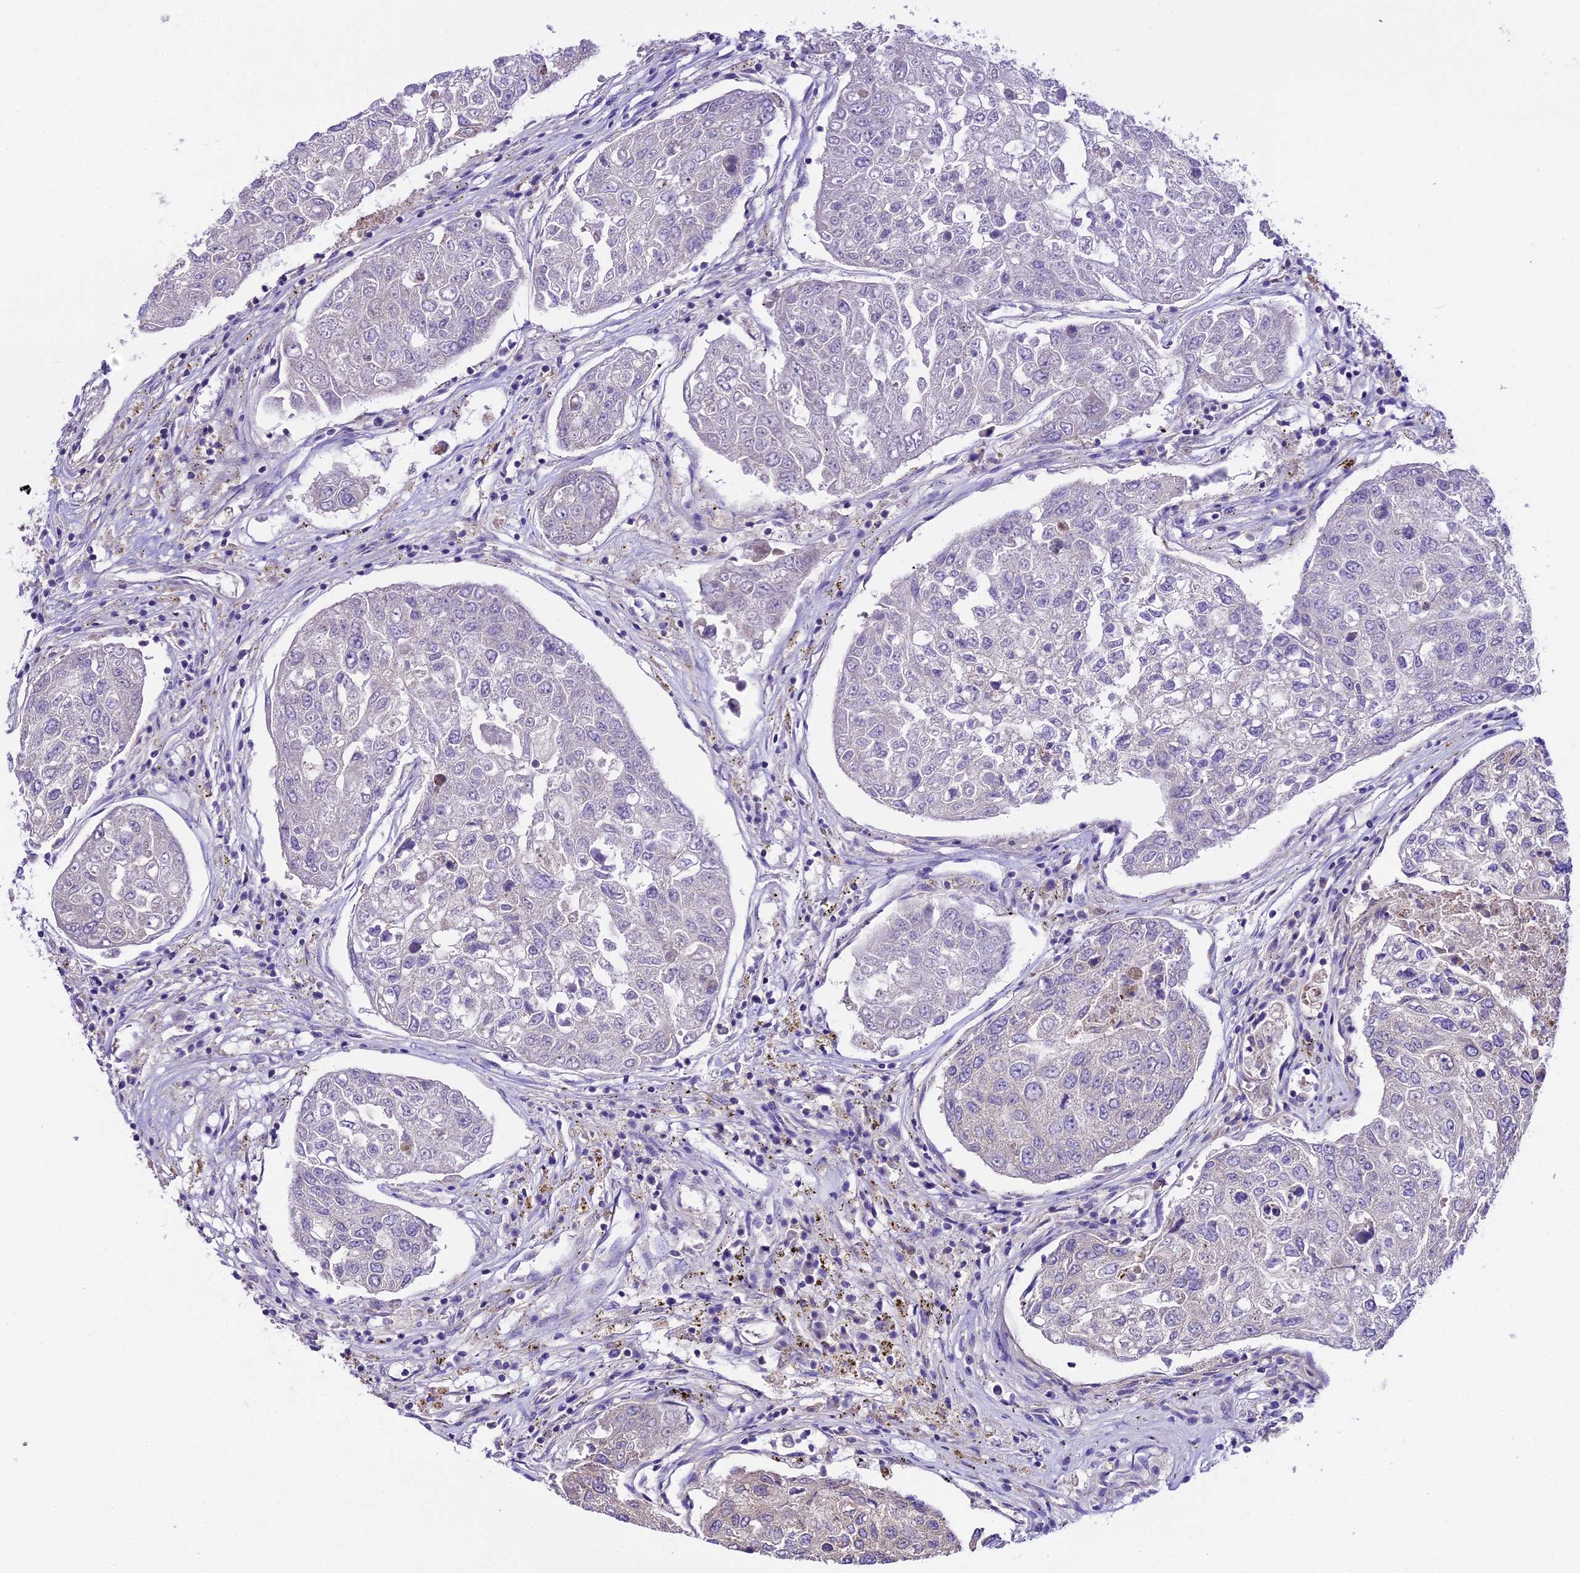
{"staining": {"intensity": "negative", "quantity": "none", "location": "none"}, "tissue": "urothelial cancer", "cell_type": "Tumor cells", "image_type": "cancer", "snomed": [{"axis": "morphology", "description": "Urothelial carcinoma, High grade"}, {"axis": "topography", "description": "Lymph node"}, {"axis": "topography", "description": "Urinary bladder"}], "caption": "Tumor cells show no significant staining in urothelial cancer.", "gene": "PEMT", "patient": {"sex": "male", "age": 51}}